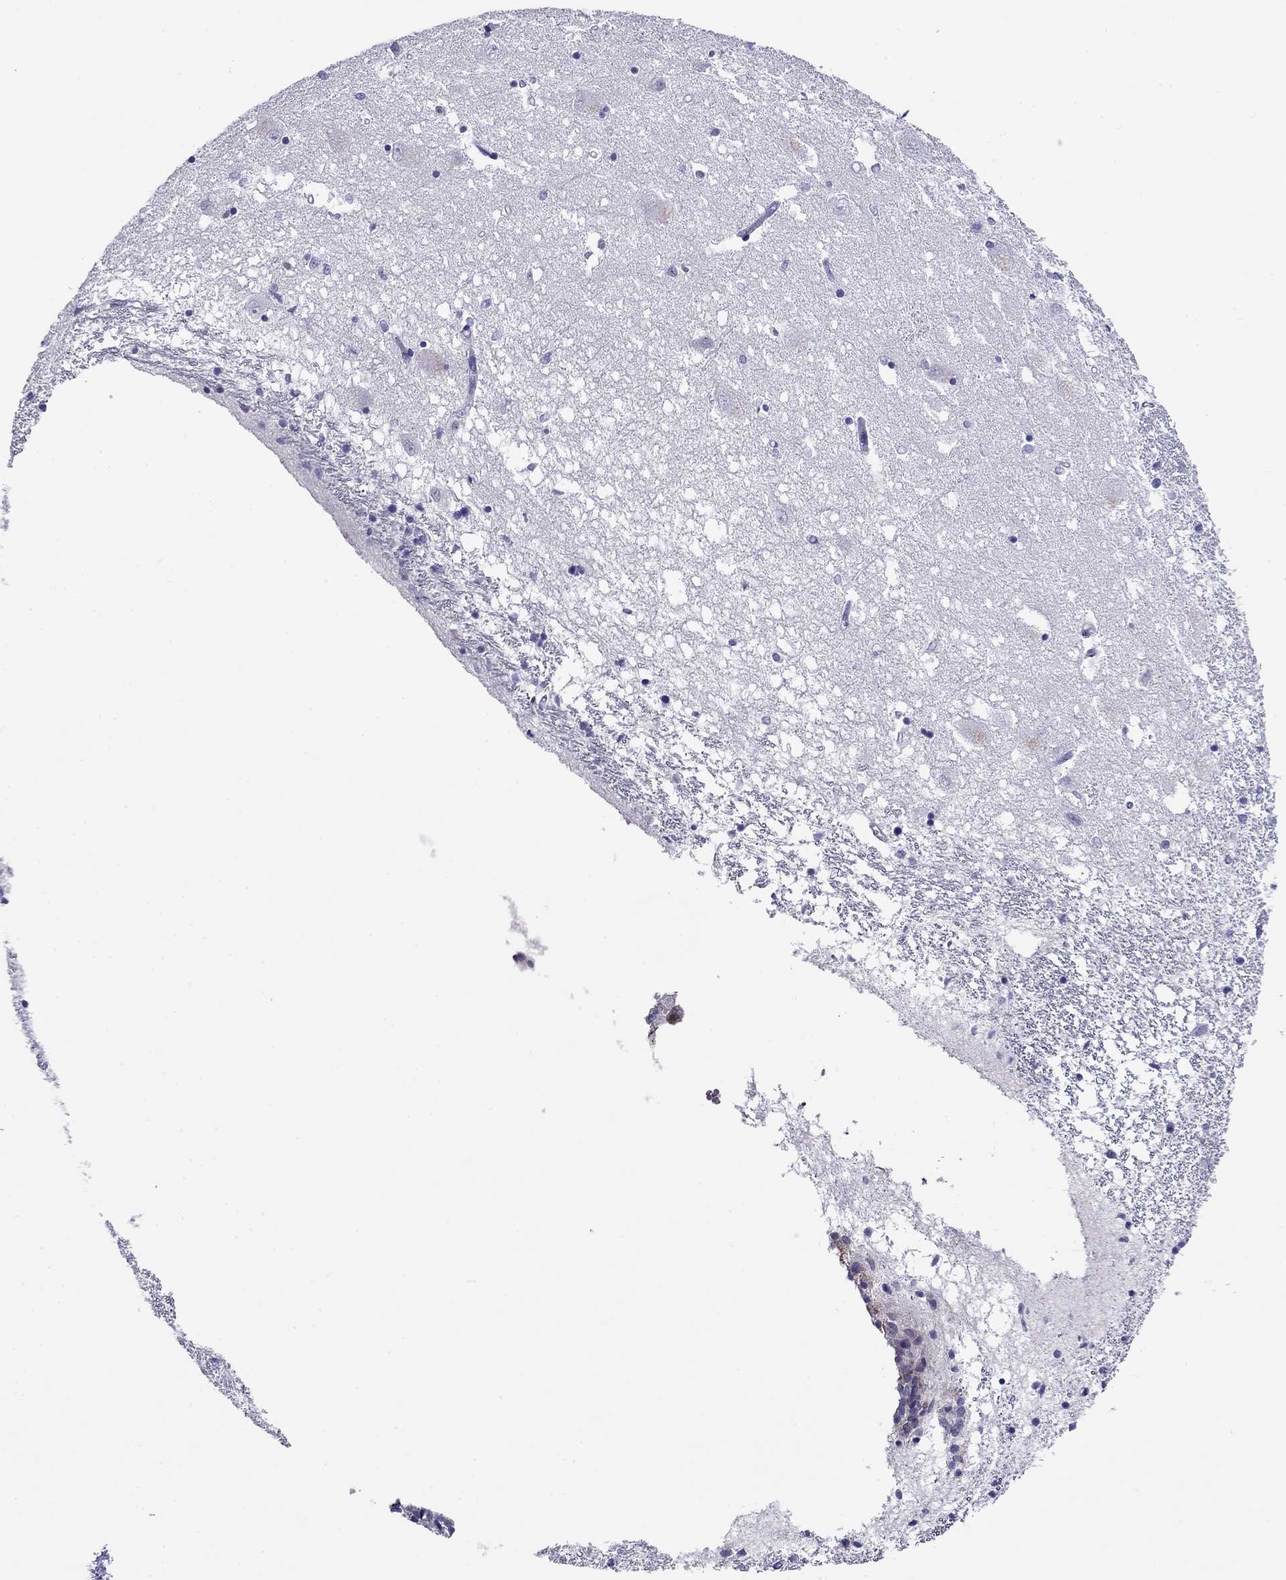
{"staining": {"intensity": "negative", "quantity": "none", "location": "none"}, "tissue": "caudate", "cell_type": "Glial cells", "image_type": "normal", "snomed": [{"axis": "morphology", "description": "Normal tissue, NOS"}, {"axis": "topography", "description": "Lateral ventricle wall"}], "caption": "Immunohistochemistry histopathology image of normal caudate stained for a protein (brown), which reveals no positivity in glial cells.", "gene": "MYMX", "patient": {"sex": "female", "age": 71}}